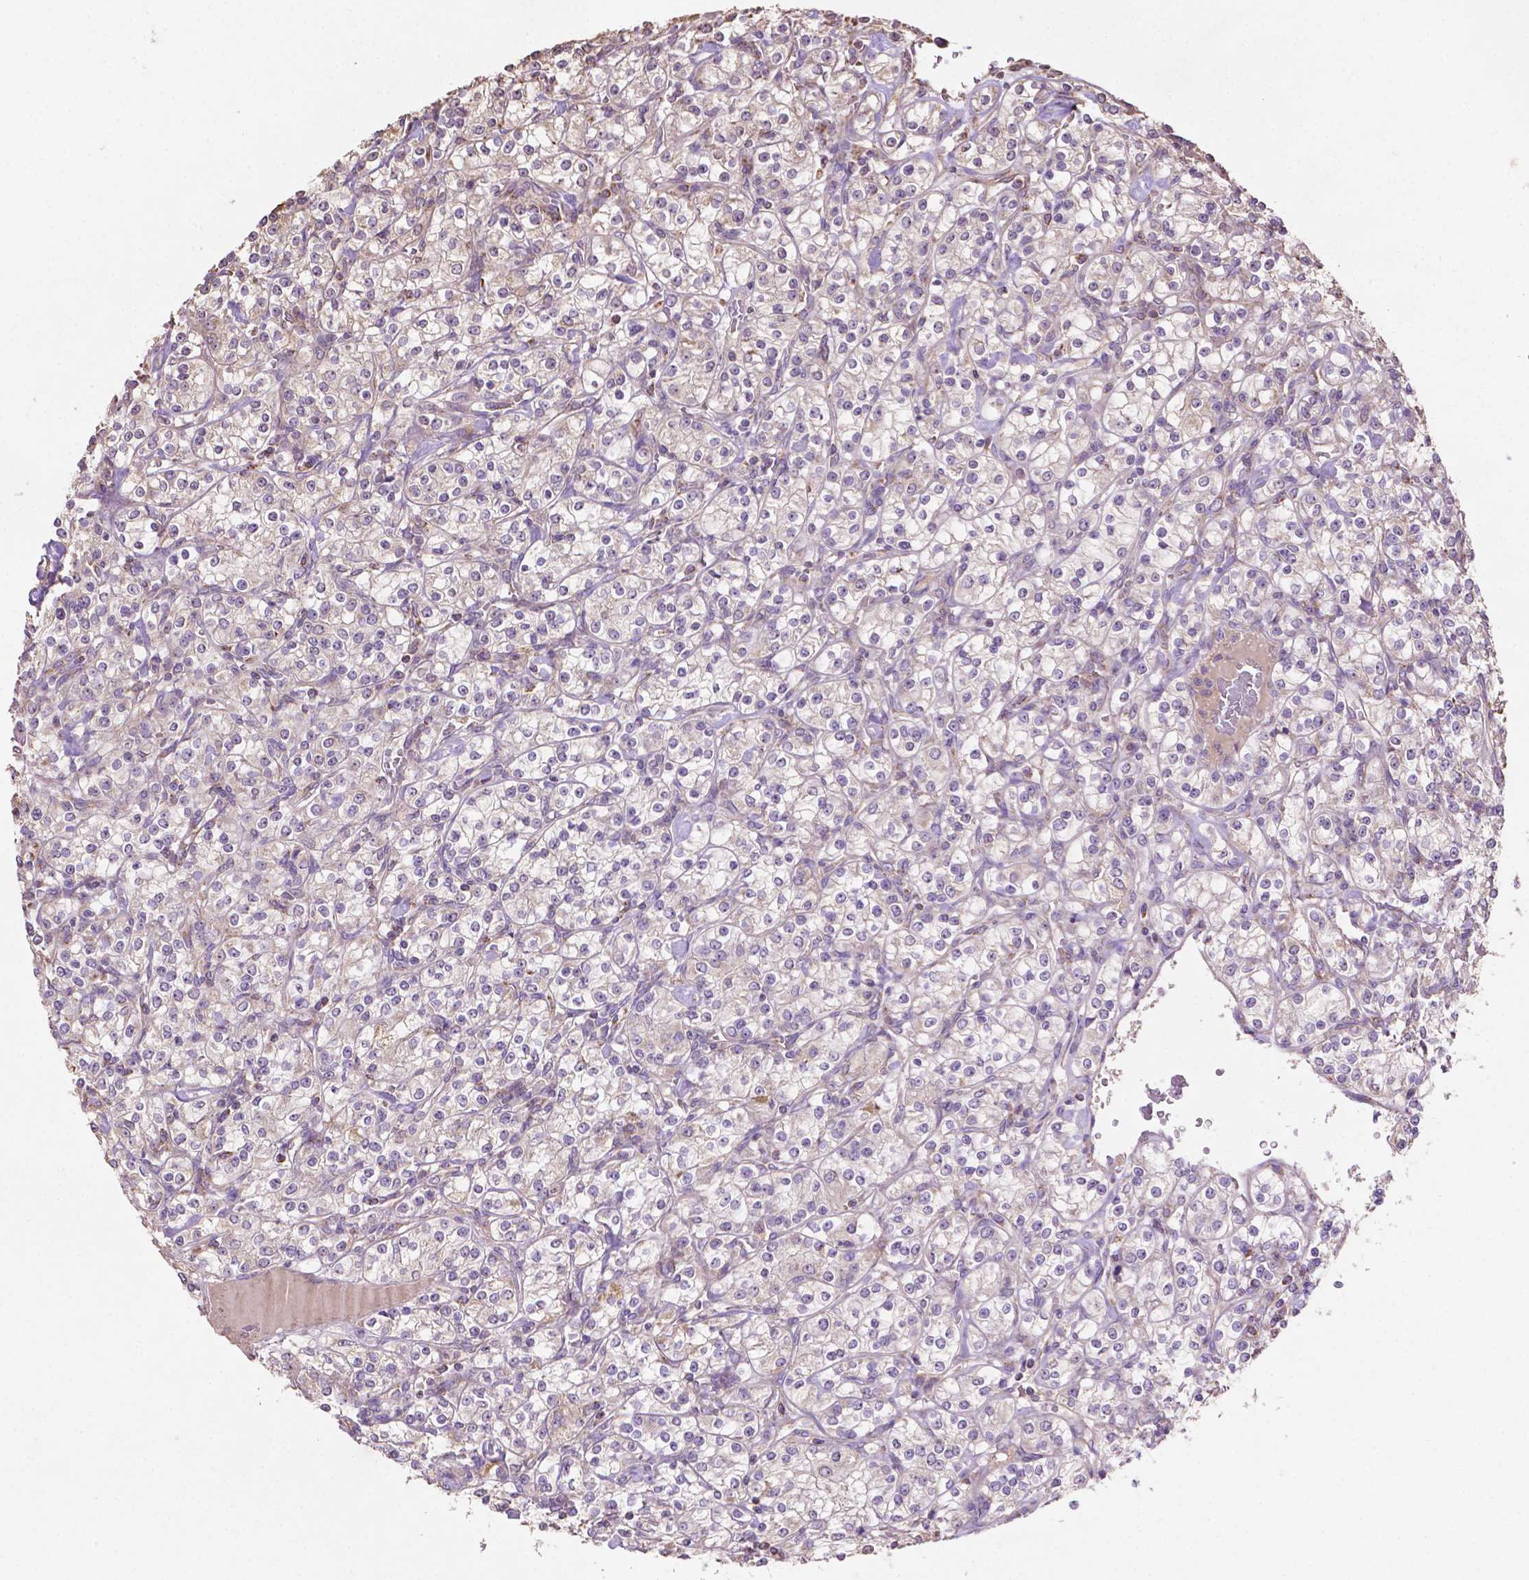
{"staining": {"intensity": "negative", "quantity": "none", "location": "none"}, "tissue": "renal cancer", "cell_type": "Tumor cells", "image_type": "cancer", "snomed": [{"axis": "morphology", "description": "Adenocarcinoma, NOS"}, {"axis": "topography", "description": "Kidney"}], "caption": "IHC of renal cancer (adenocarcinoma) exhibits no expression in tumor cells.", "gene": "LRR1", "patient": {"sex": "male", "age": 77}}